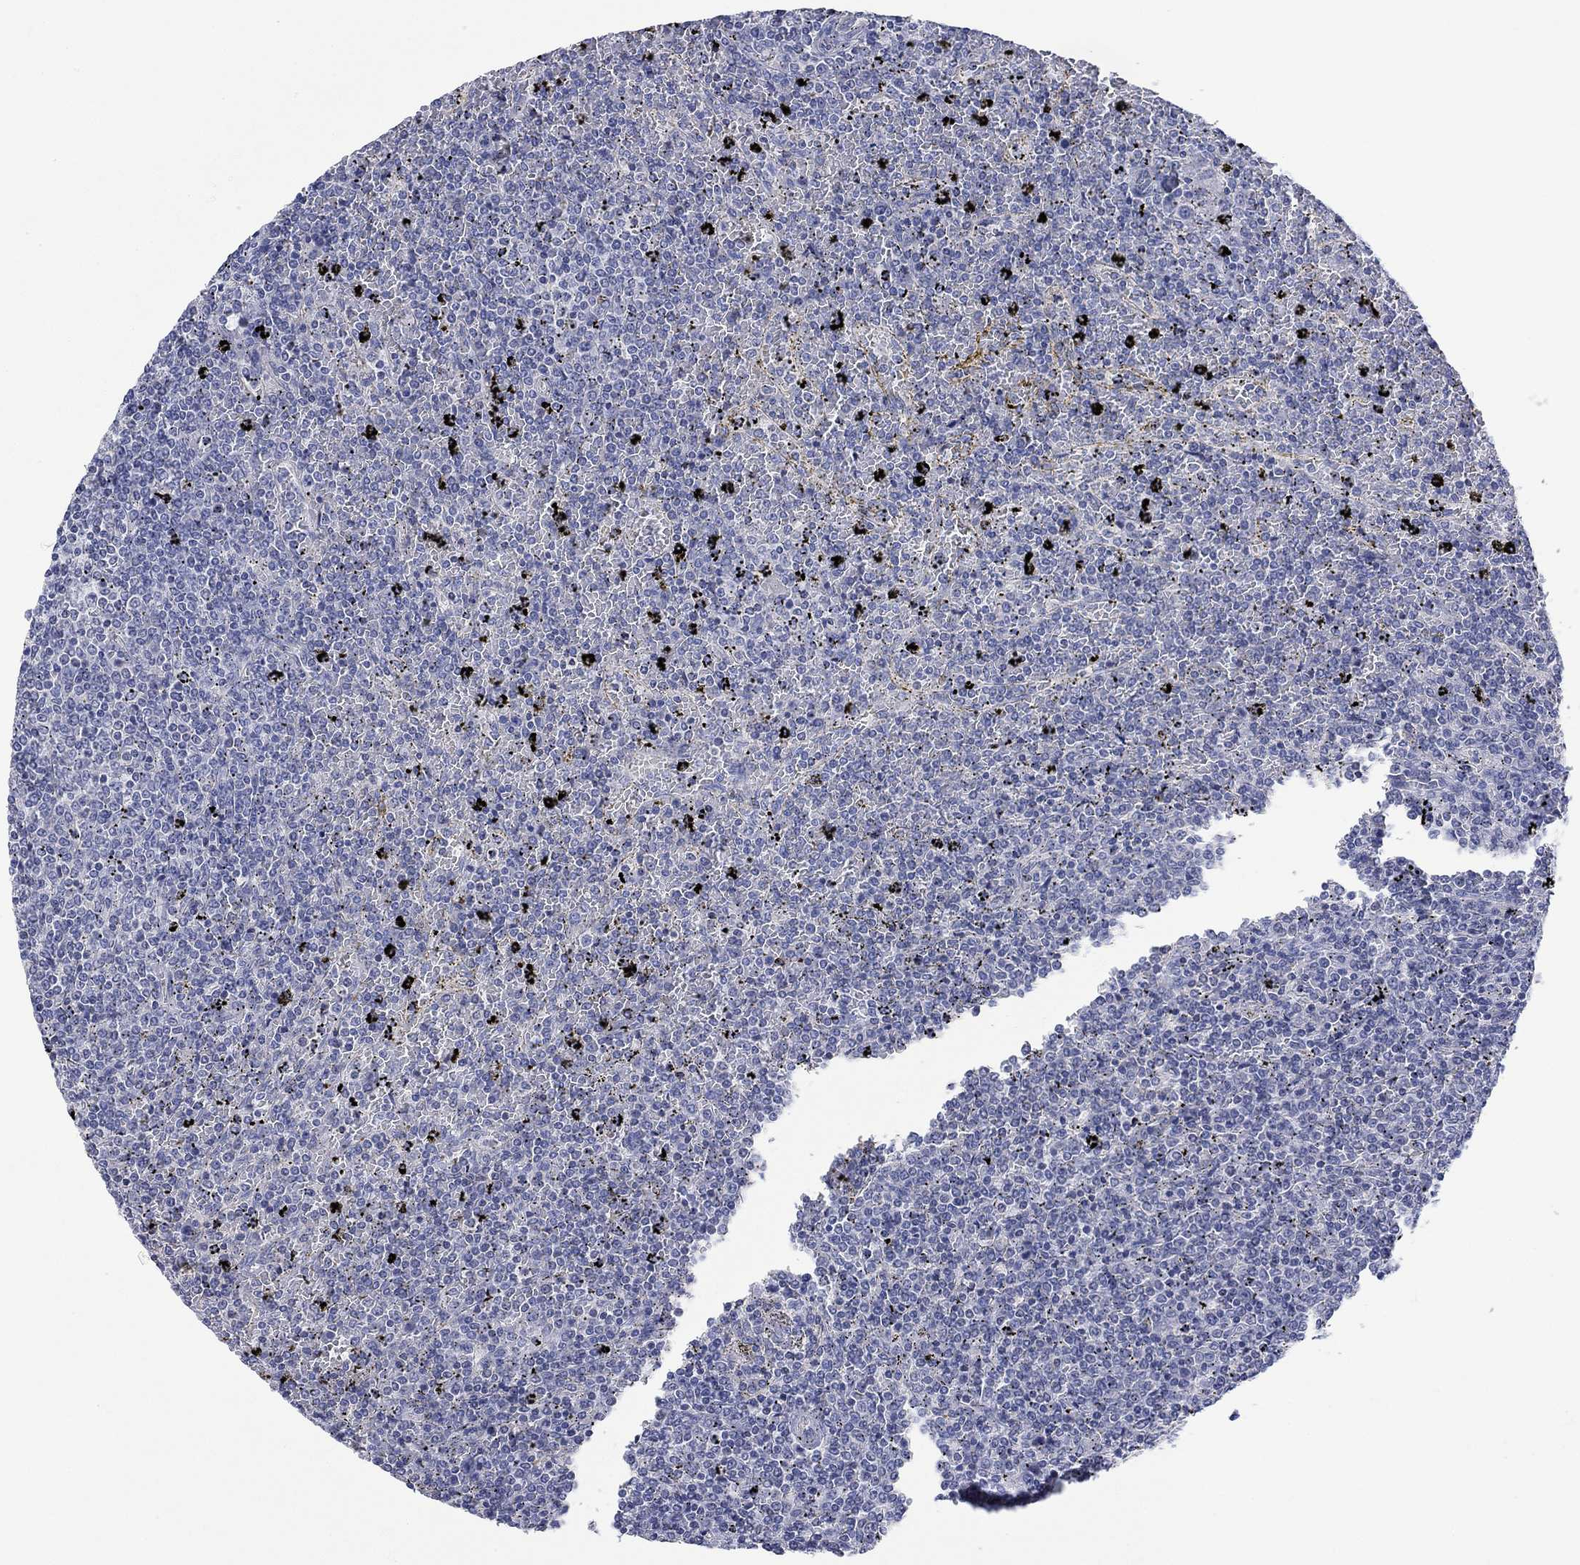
{"staining": {"intensity": "negative", "quantity": "none", "location": "none"}, "tissue": "lymphoma", "cell_type": "Tumor cells", "image_type": "cancer", "snomed": [{"axis": "morphology", "description": "Malignant lymphoma, non-Hodgkin's type, Low grade"}, {"axis": "topography", "description": "Spleen"}], "caption": "There is no significant positivity in tumor cells of lymphoma.", "gene": "AGRP", "patient": {"sex": "female", "age": 77}}